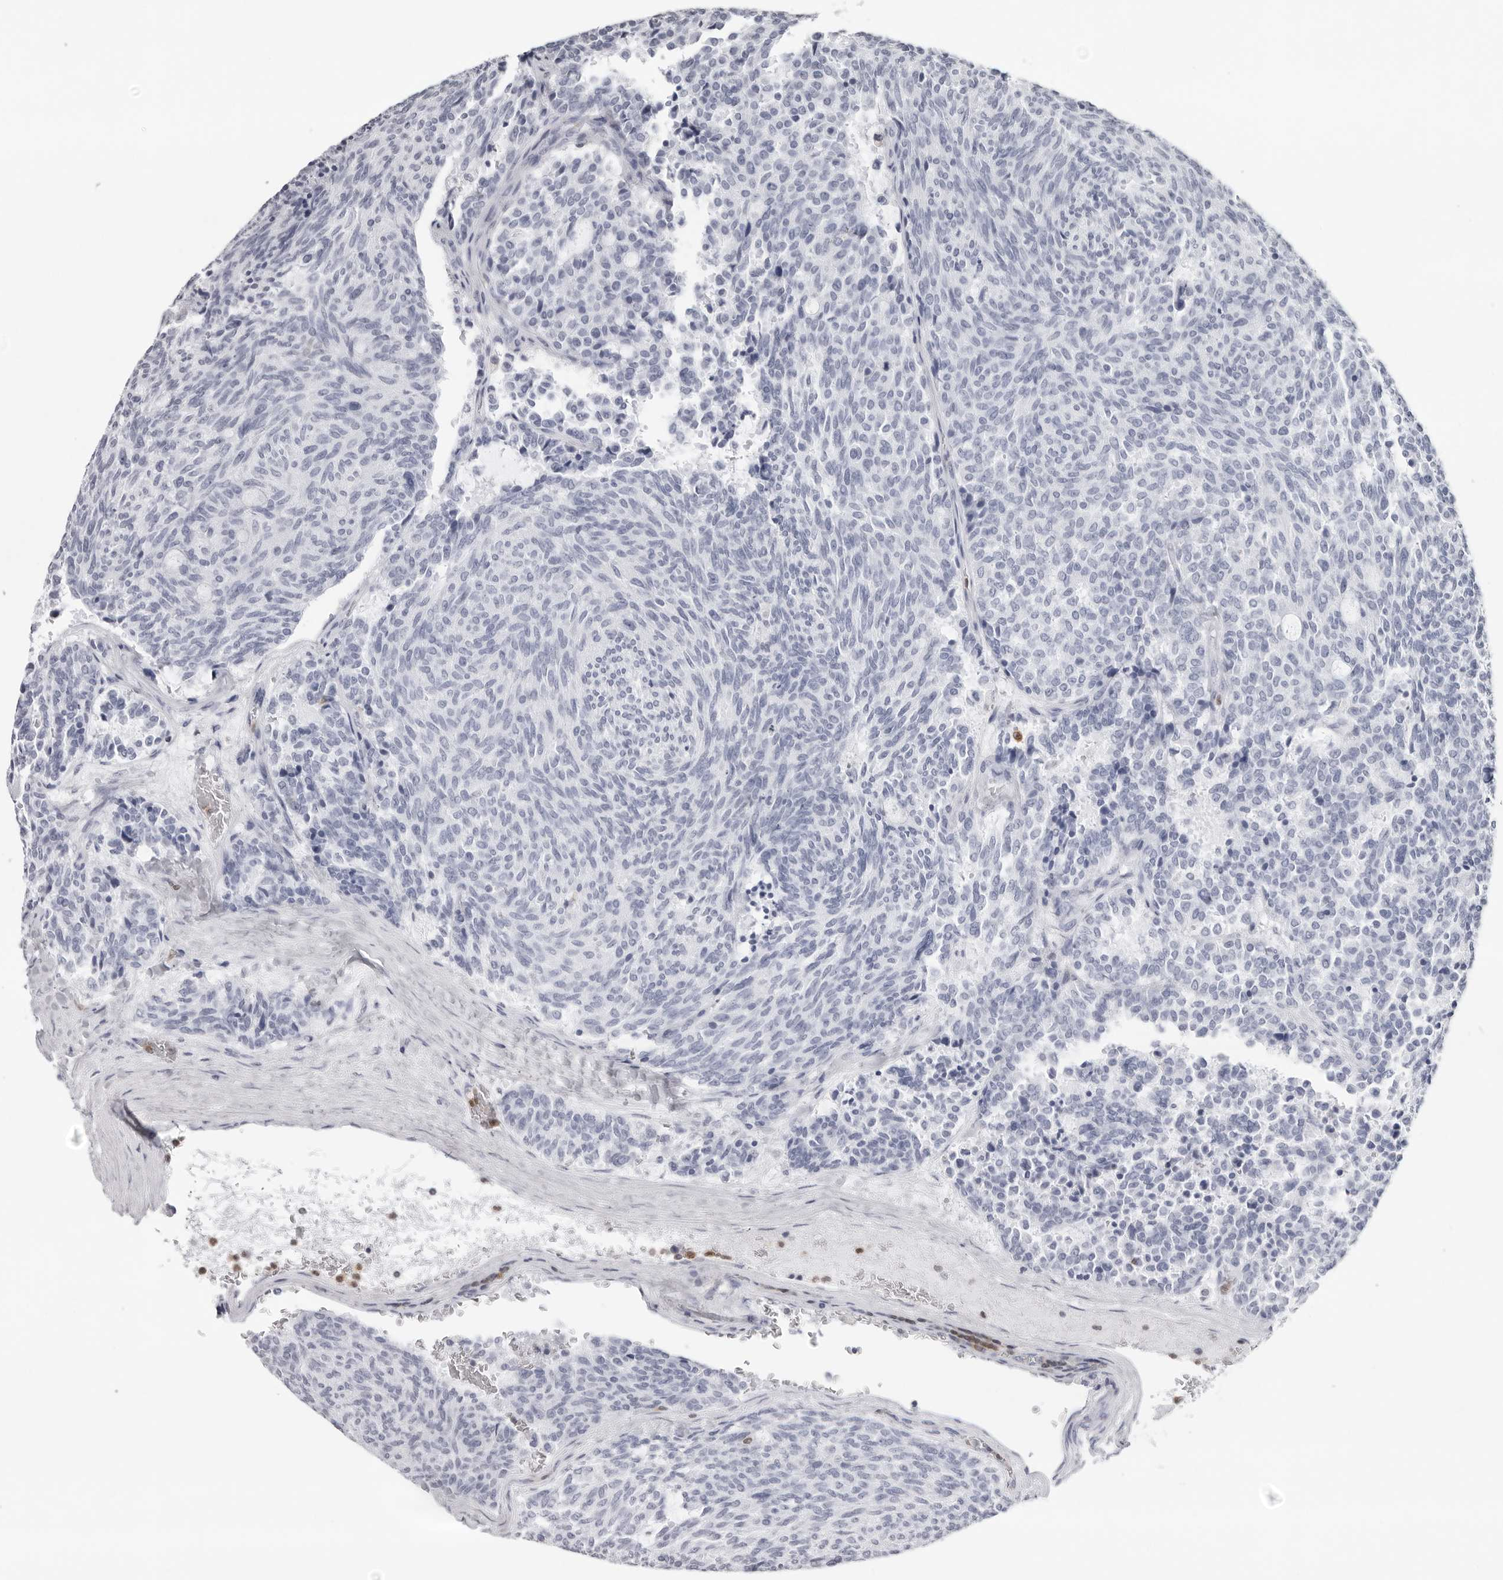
{"staining": {"intensity": "negative", "quantity": "none", "location": "none"}, "tissue": "carcinoid", "cell_type": "Tumor cells", "image_type": "cancer", "snomed": [{"axis": "morphology", "description": "Carcinoid, malignant, NOS"}, {"axis": "topography", "description": "Pancreas"}], "caption": "This is an immunohistochemistry (IHC) micrograph of human malignant carcinoid. There is no positivity in tumor cells.", "gene": "FMNL1", "patient": {"sex": "female", "age": 54}}